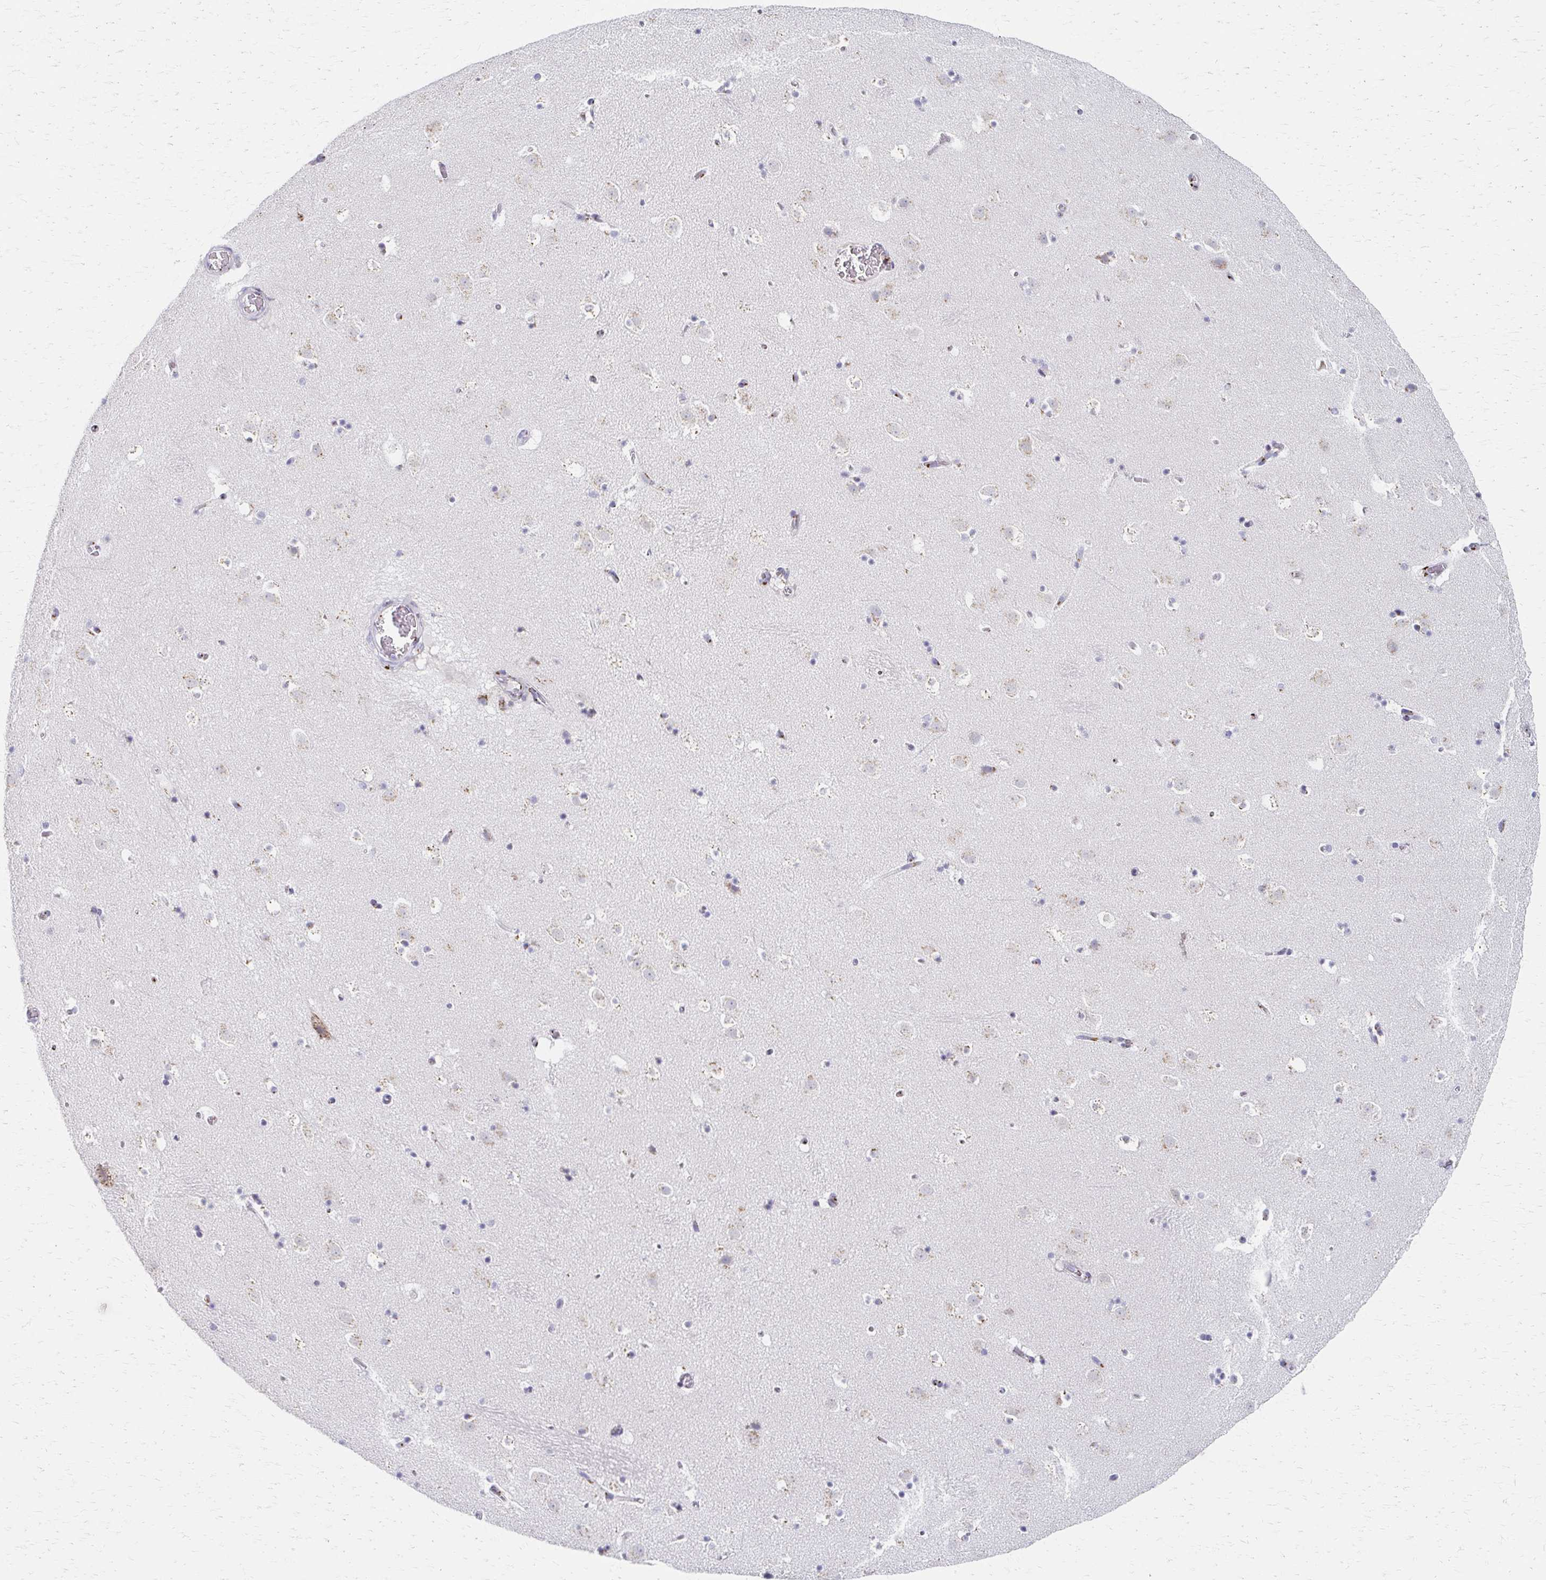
{"staining": {"intensity": "weak", "quantity": "<25%", "location": "cytoplasmic/membranous"}, "tissue": "caudate", "cell_type": "Glial cells", "image_type": "normal", "snomed": [{"axis": "morphology", "description": "Normal tissue, NOS"}, {"axis": "topography", "description": "Lateral ventricle wall"}], "caption": "Immunohistochemistry image of unremarkable caudate: human caudate stained with DAB (3,3'-diaminobenzidine) shows no significant protein positivity in glial cells.", "gene": "ENSG00000254692", "patient": {"sex": "male", "age": 37}}